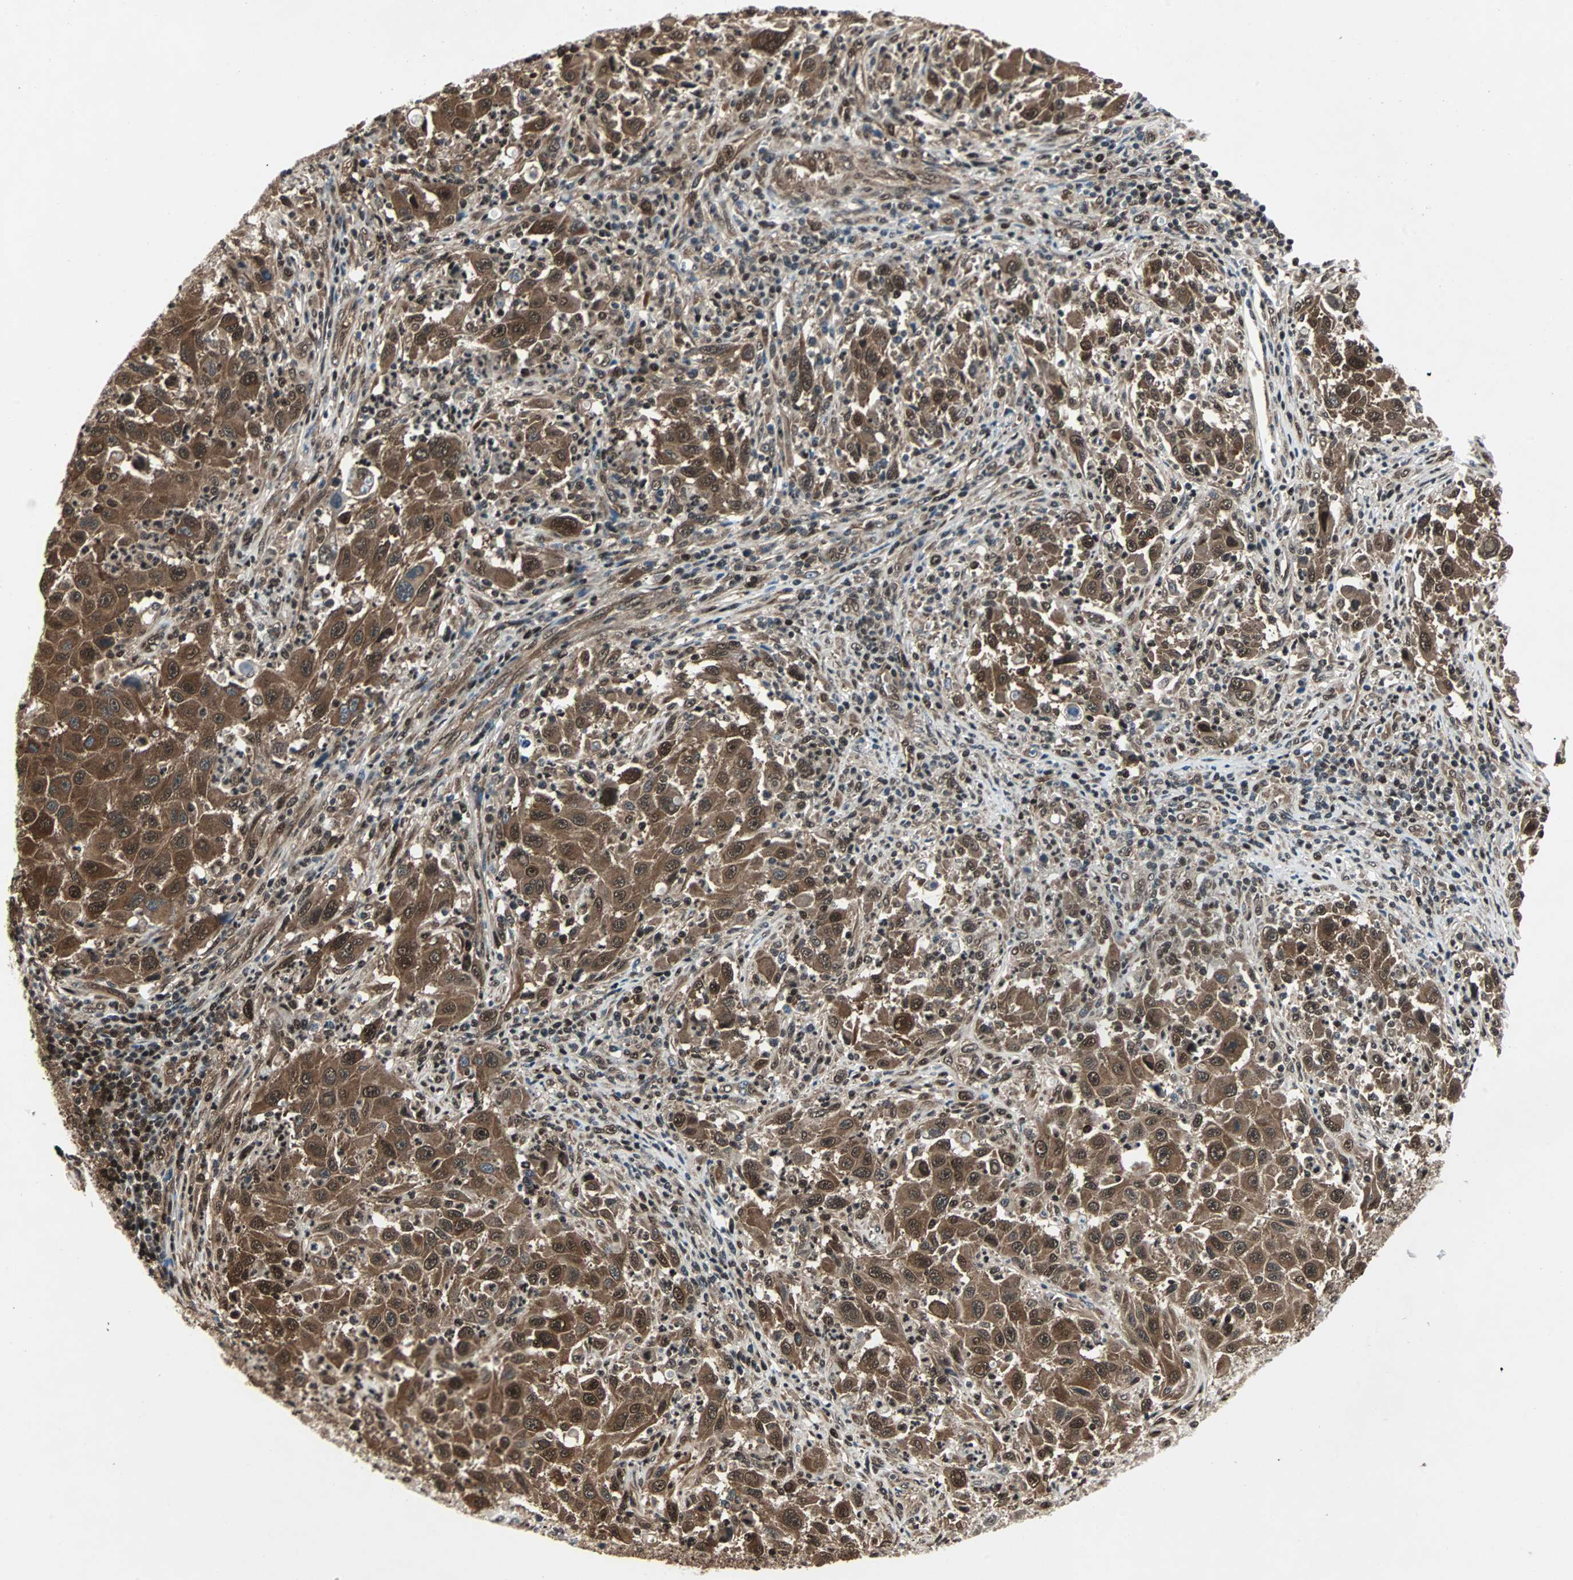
{"staining": {"intensity": "strong", "quantity": ">75%", "location": "cytoplasmic/membranous,nuclear"}, "tissue": "melanoma", "cell_type": "Tumor cells", "image_type": "cancer", "snomed": [{"axis": "morphology", "description": "Malignant melanoma, Metastatic site"}, {"axis": "topography", "description": "Lymph node"}], "caption": "Human melanoma stained for a protein (brown) shows strong cytoplasmic/membranous and nuclear positive positivity in approximately >75% of tumor cells.", "gene": "ACLY", "patient": {"sex": "male", "age": 61}}